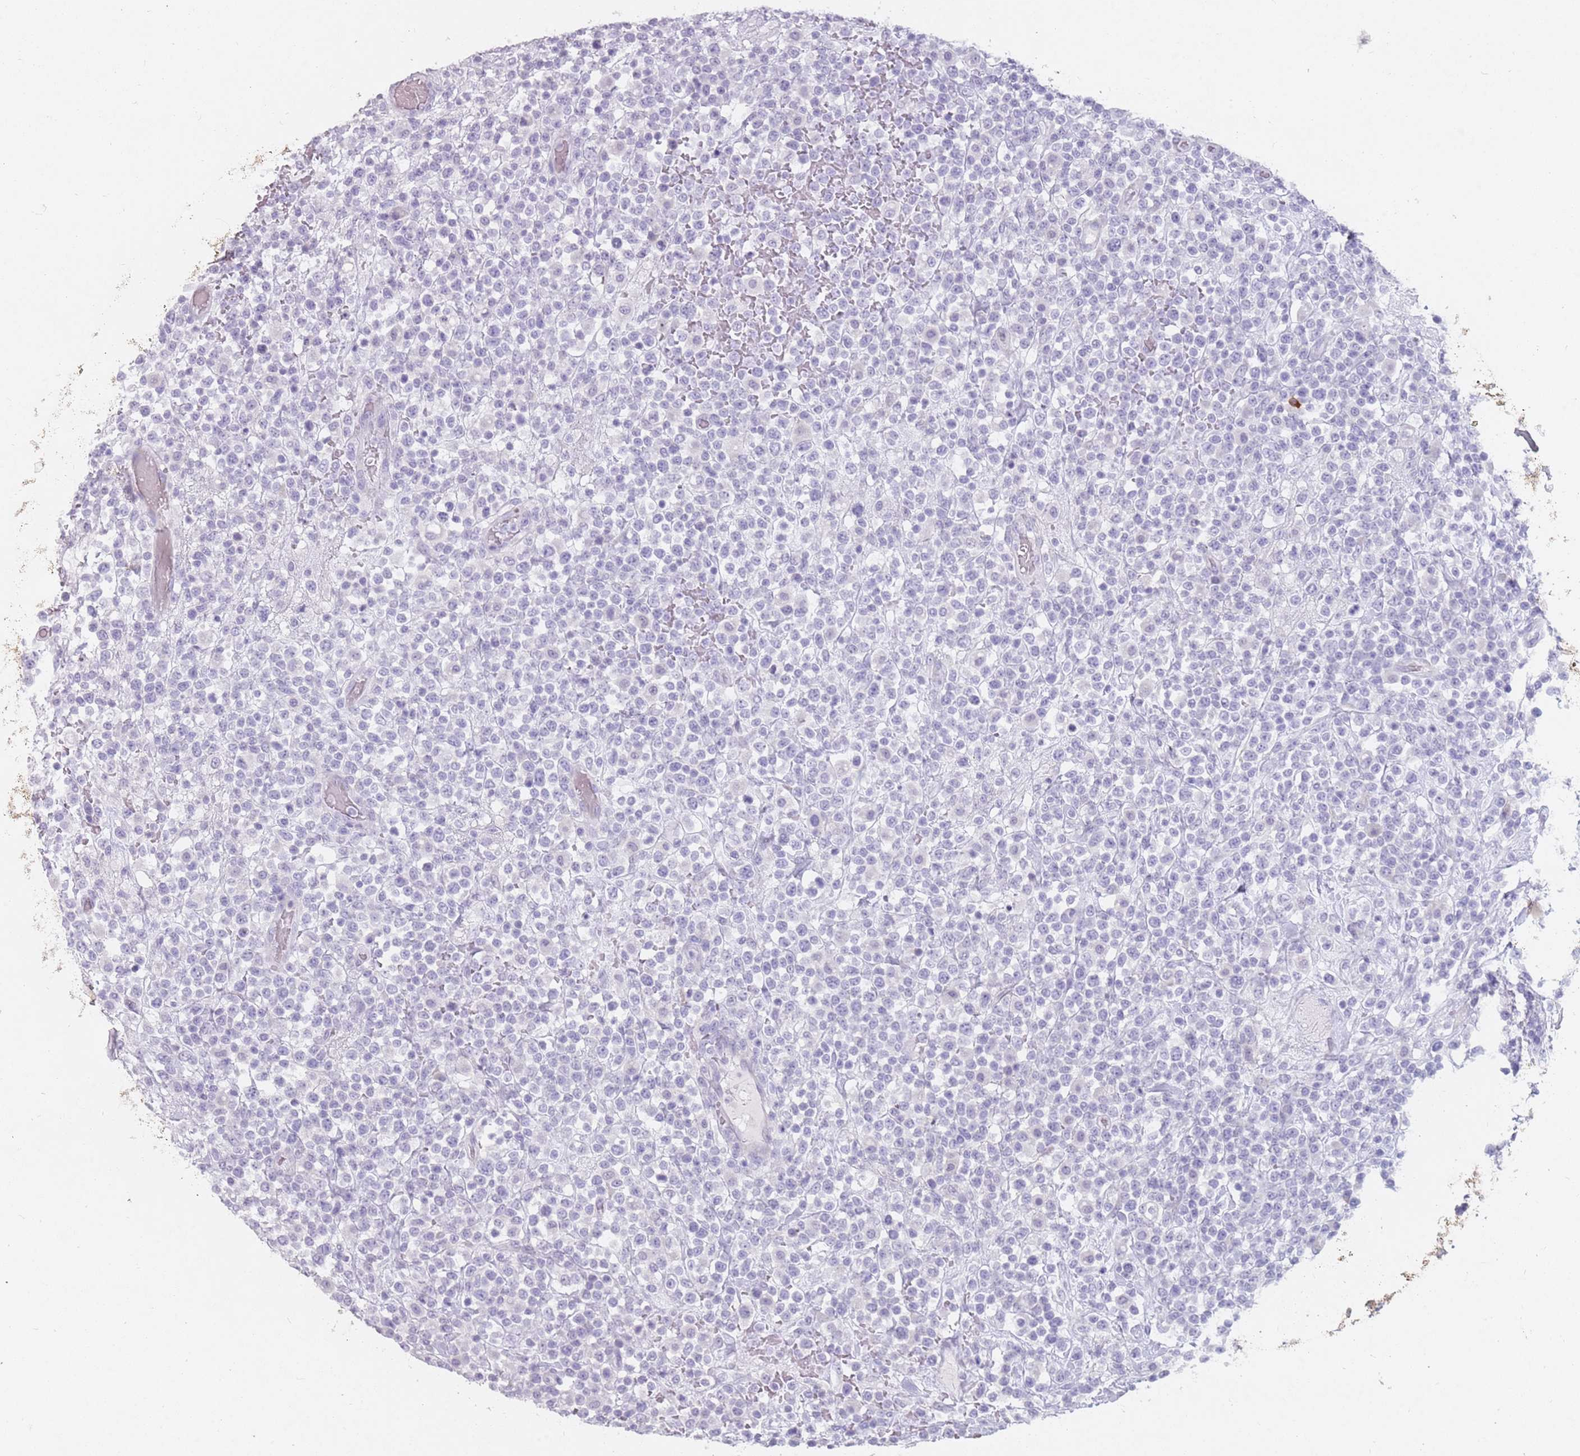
{"staining": {"intensity": "negative", "quantity": "none", "location": "none"}, "tissue": "lymphoma", "cell_type": "Tumor cells", "image_type": "cancer", "snomed": [{"axis": "morphology", "description": "Malignant lymphoma, non-Hodgkin's type, High grade"}, {"axis": "topography", "description": "Colon"}], "caption": "Malignant lymphoma, non-Hodgkin's type (high-grade) was stained to show a protein in brown. There is no significant staining in tumor cells.", "gene": "DDX4", "patient": {"sex": "female", "age": 53}}